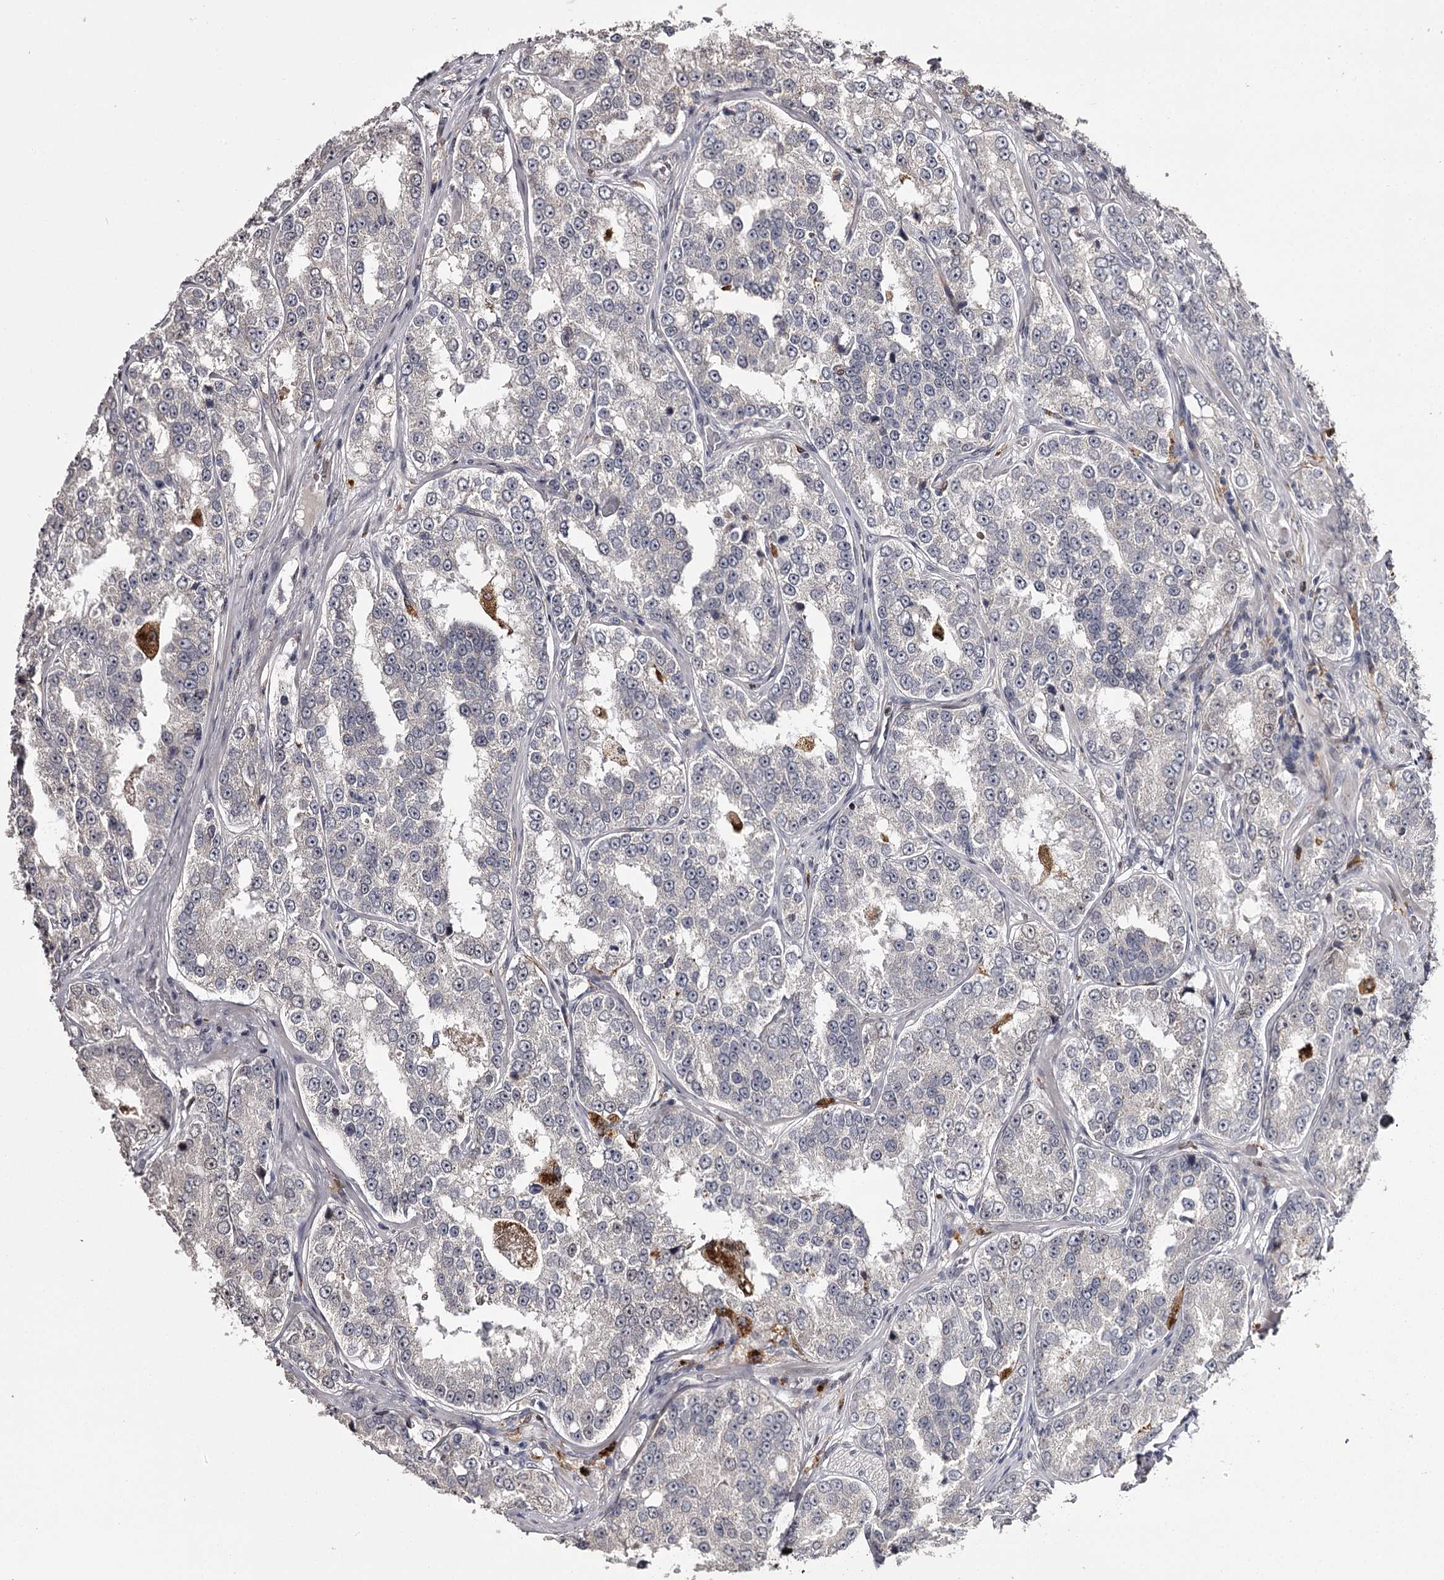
{"staining": {"intensity": "negative", "quantity": "none", "location": "none"}, "tissue": "prostate cancer", "cell_type": "Tumor cells", "image_type": "cancer", "snomed": [{"axis": "morphology", "description": "Normal tissue, NOS"}, {"axis": "morphology", "description": "Adenocarcinoma, High grade"}, {"axis": "topography", "description": "Prostate"}], "caption": "Immunohistochemistry (IHC) of human prostate cancer (adenocarcinoma (high-grade)) exhibits no staining in tumor cells. Brightfield microscopy of IHC stained with DAB (3,3'-diaminobenzidine) (brown) and hematoxylin (blue), captured at high magnification.", "gene": "SLC32A1", "patient": {"sex": "male", "age": 83}}